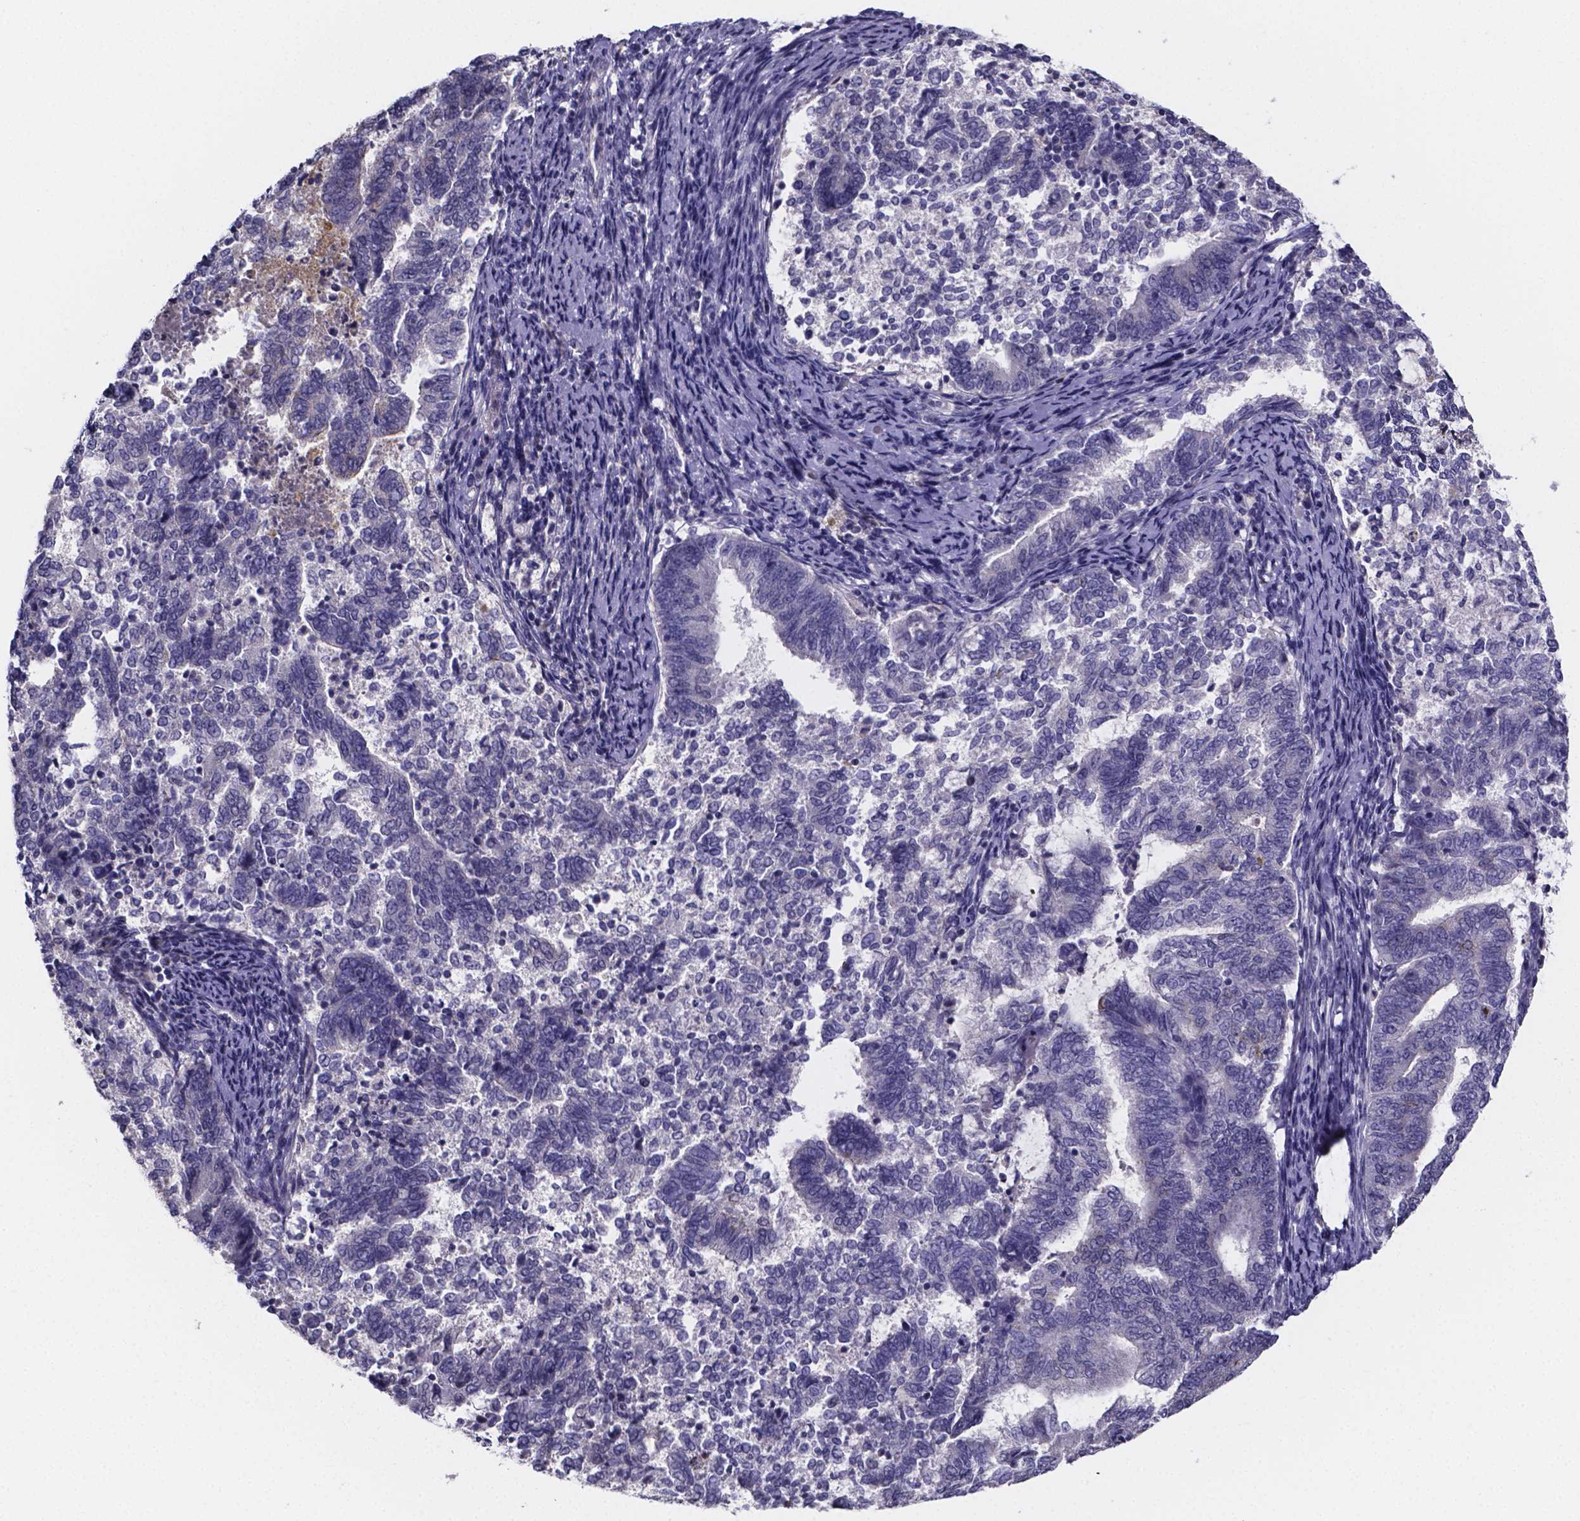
{"staining": {"intensity": "negative", "quantity": "none", "location": "none"}, "tissue": "endometrial cancer", "cell_type": "Tumor cells", "image_type": "cancer", "snomed": [{"axis": "morphology", "description": "Adenocarcinoma, NOS"}, {"axis": "topography", "description": "Endometrium"}], "caption": "An image of endometrial cancer stained for a protein reveals no brown staining in tumor cells.", "gene": "IZUMO1", "patient": {"sex": "female", "age": 65}}